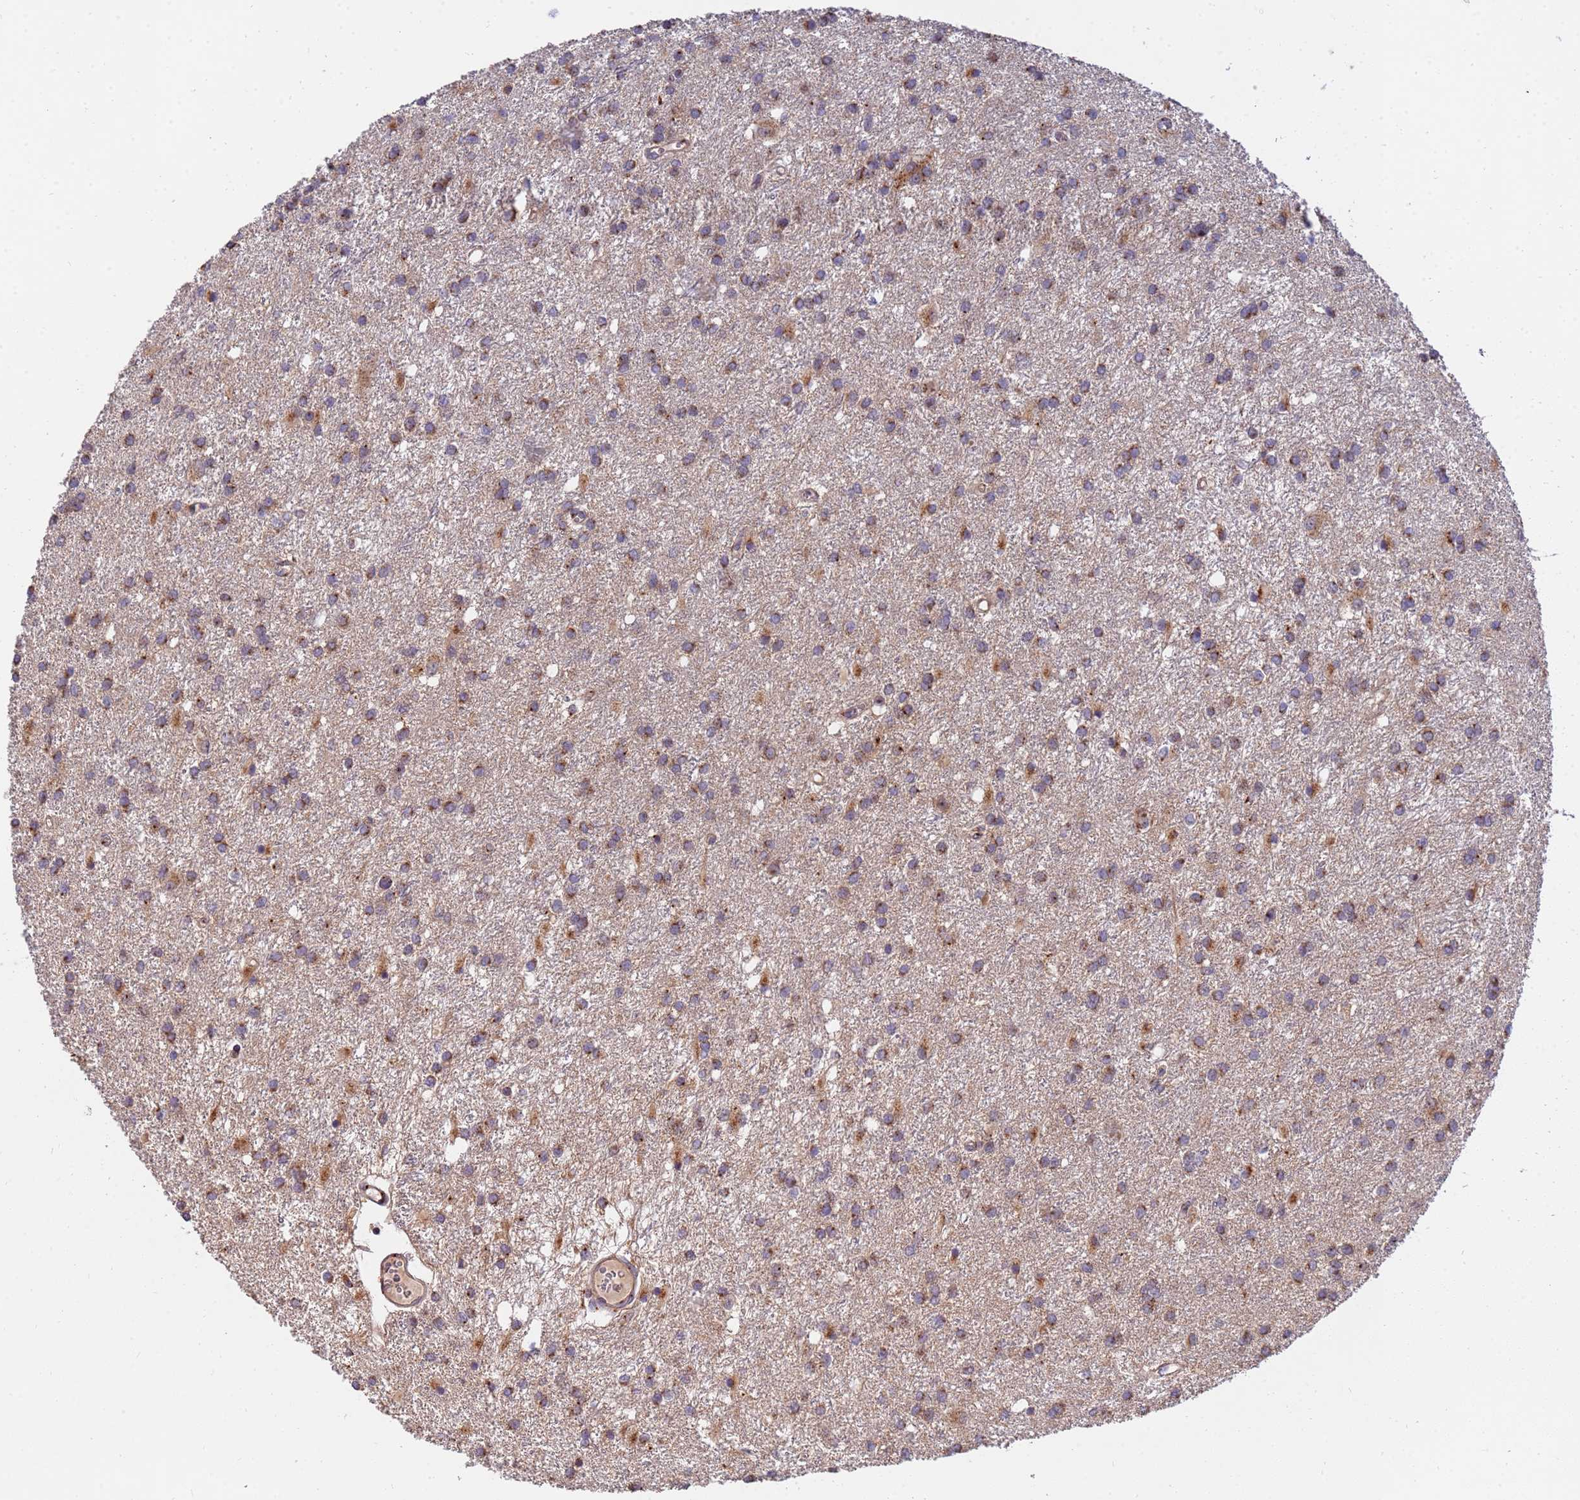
{"staining": {"intensity": "moderate", "quantity": ">75%", "location": "cytoplasmic/membranous"}, "tissue": "glioma", "cell_type": "Tumor cells", "image_type": "cancer", "snomed": [{"axis": "morphology", "description": "Glioma, malignant, High grade"}, {"axis": "topography", "description": "Brain"}], "caption": "High-grade glioma (malignant) stained with DAB (3,3'-diaminobenzidine) immunohistochemistry (IHC) displays medium levels of moderate cytoplasmic/membranous expression in approximately >75% of tumor cells. (Brightfield microscopy of DAB IHC at high magnification).", "gene": "HPS3", "patient": {"sex": "female", "age": 50}}